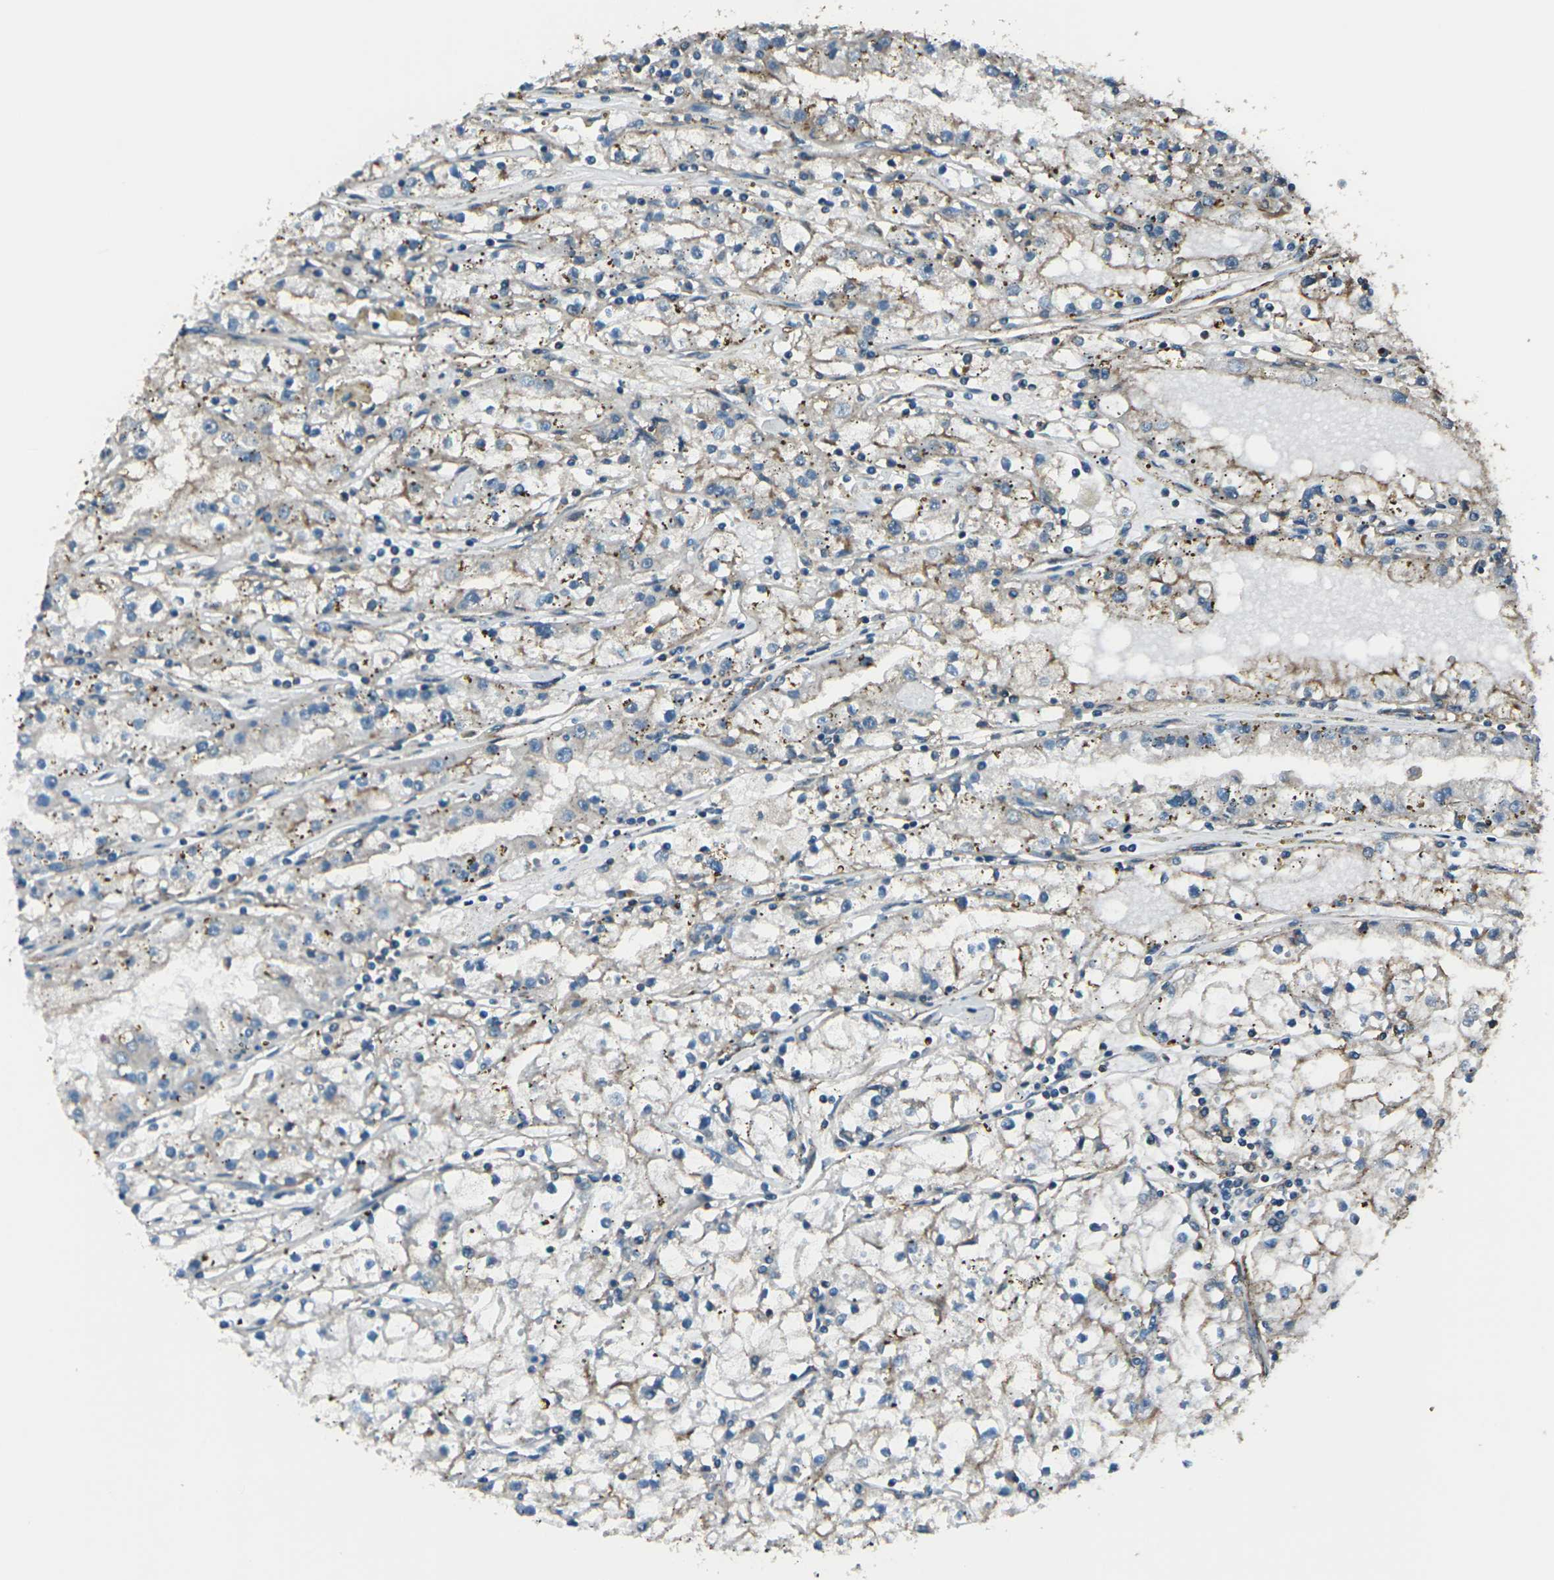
{"staining": {"intensity": "weak", "quantity": ">75%", "location": "cytoplasmic/membranous"}, "tissue": "renal cancer", "cell_type": "Tumor cells", "image_type": "cancer", "snomed": [{"axis": "morphology", "description": "Adenocarcinoma, NOS"}, {"axis": "topography", "description": "Kidney"}], "caption": "Tumor cells exhibit low levels of weak cytoplasmic/membranous expression in approximately >75% of cells in human renal cancer.", "gene": "CMTM4", "patient": {"sex": "male", "age": 56}}